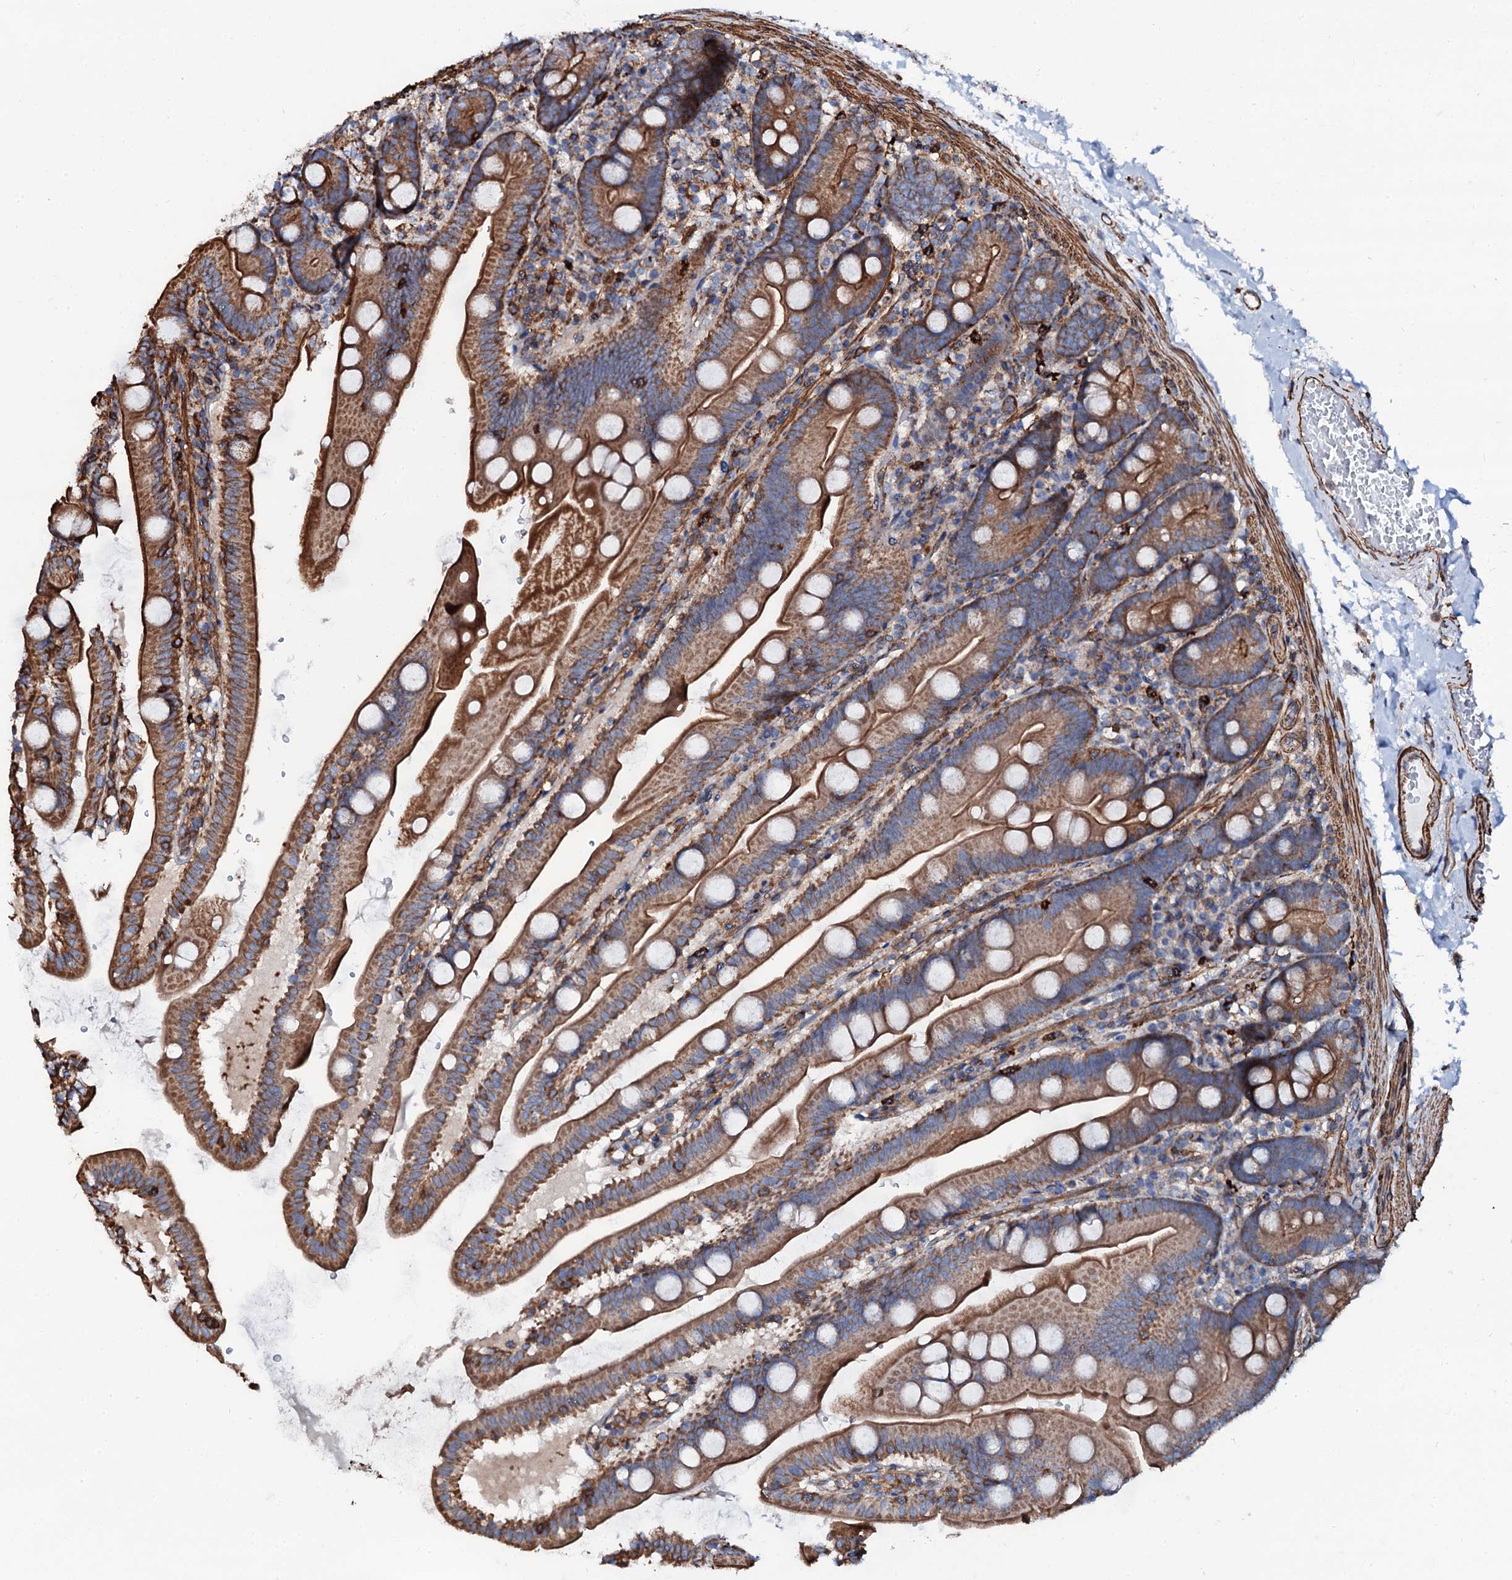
{"staining": {"intensity": "strong", "quantity": ">75%", "location": "cytoplasmic/membranous"}, "tissue": "small intestine", "cell_type": "Glandular cells", "image_type": "normal", "snomed": [{"axis": "morphology", "description": "Normal tissue, NOS"}, {"axis": "topography", "description": "Small intestine"}], "caption": "Immunohistochemistry (DAB (3,3'-diaminobenzidine)) staining of benign human small intestine displays strong cytoplasmic/membranous protein staining in about >75% of glandular cells.", "gene": "INTS10", "patient": {"sex": "female", "age": 68}}